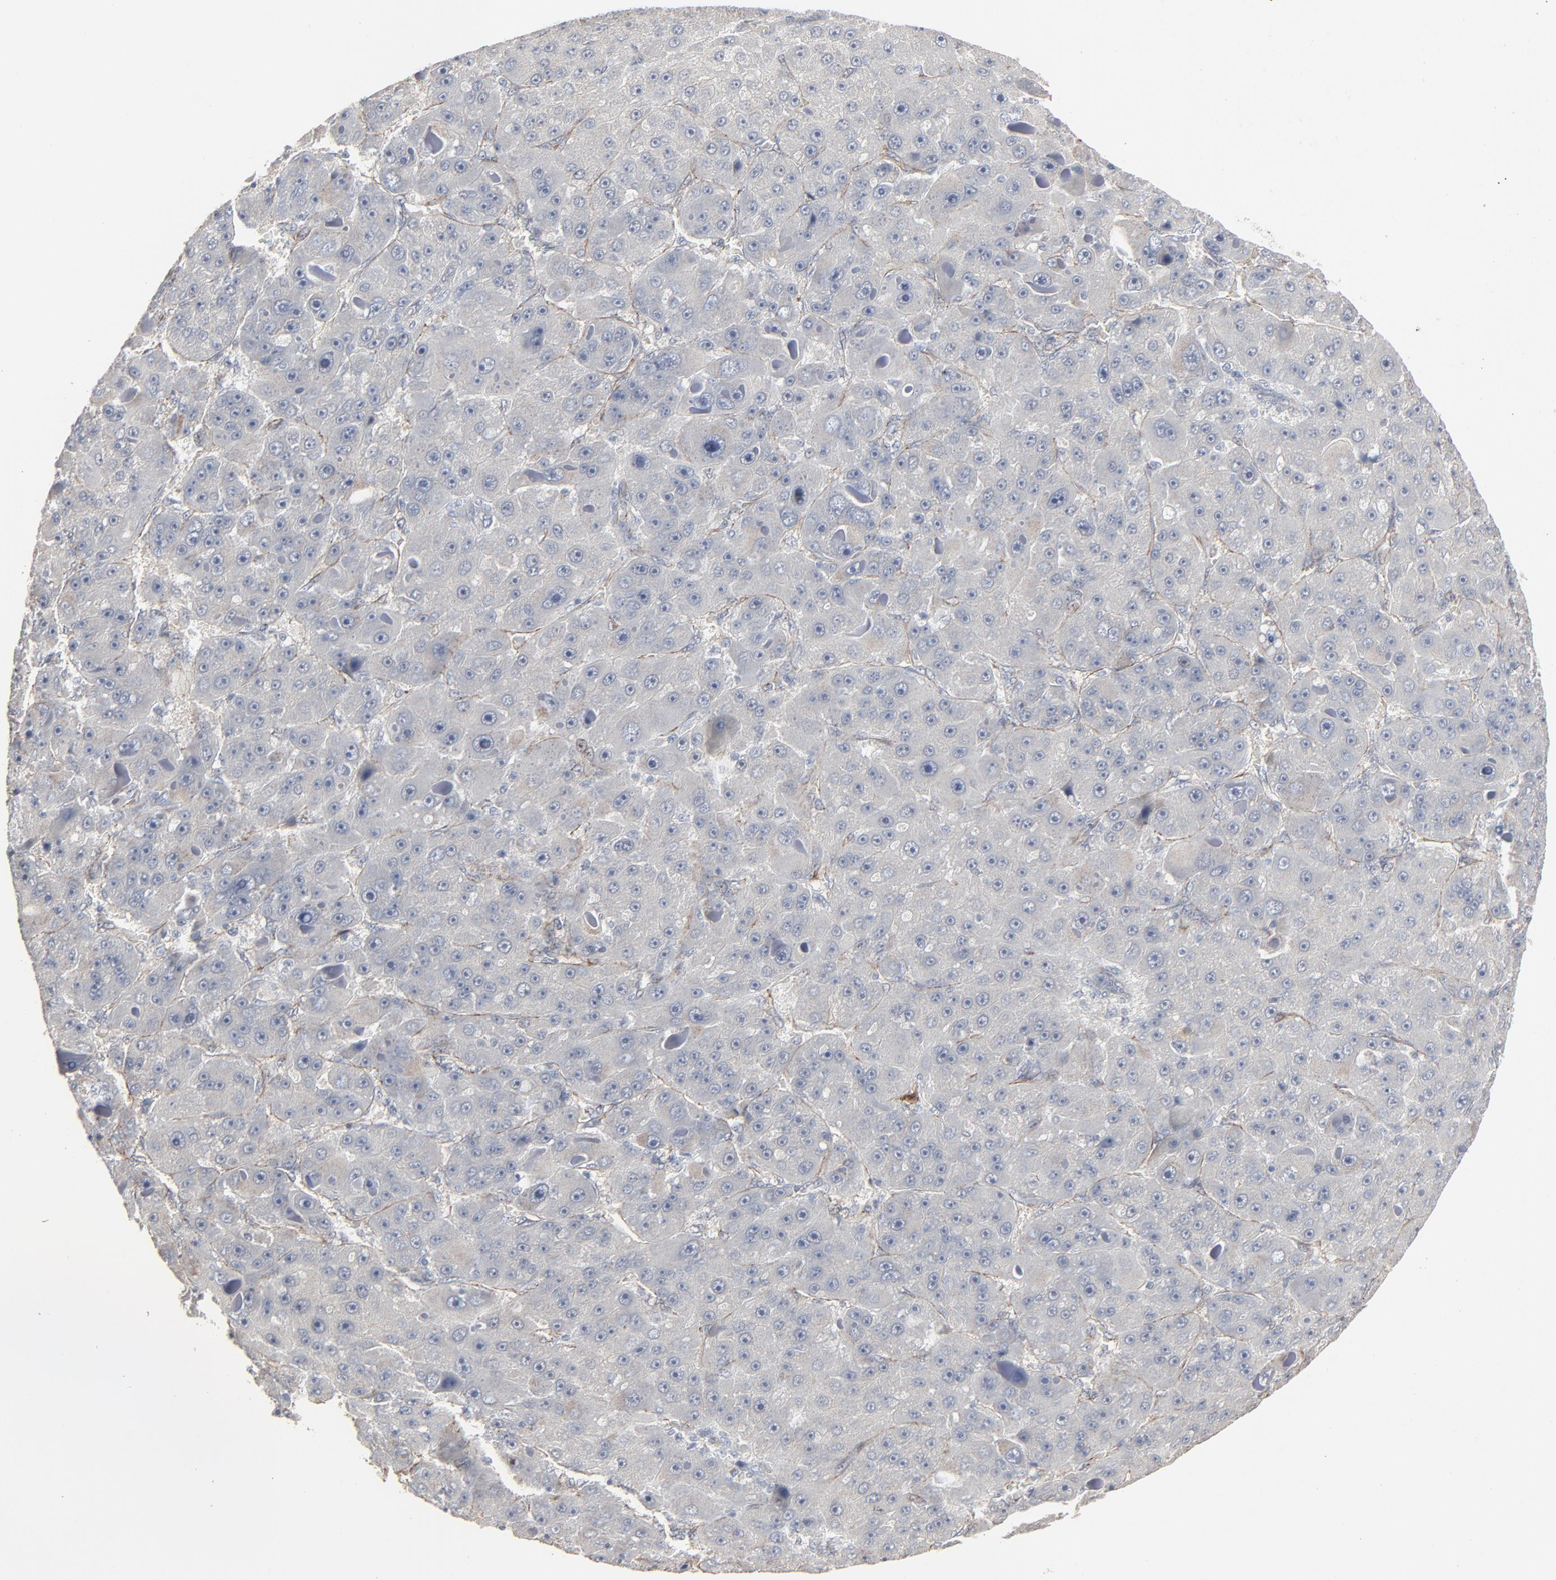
{"staining": {"intensity": "negative", "quantity": "none", "location": "none"}, "tissue": "liver cancer", "cell_type": "Tumor cells", "image_type": "cancer", "snomed": [{"axis": "morphology", "description": "Carcinoma, Hepatocellular, NOS"}, {"axis": "topography", "description": "Liver"}], "caption": "Immunohistochemical staining of liver cancer (hepatocellular carcinoma) exhibits no significant expression in tumor cells.", "gene": "JAM3", "patient": {"sex": "male", "age": 76}}